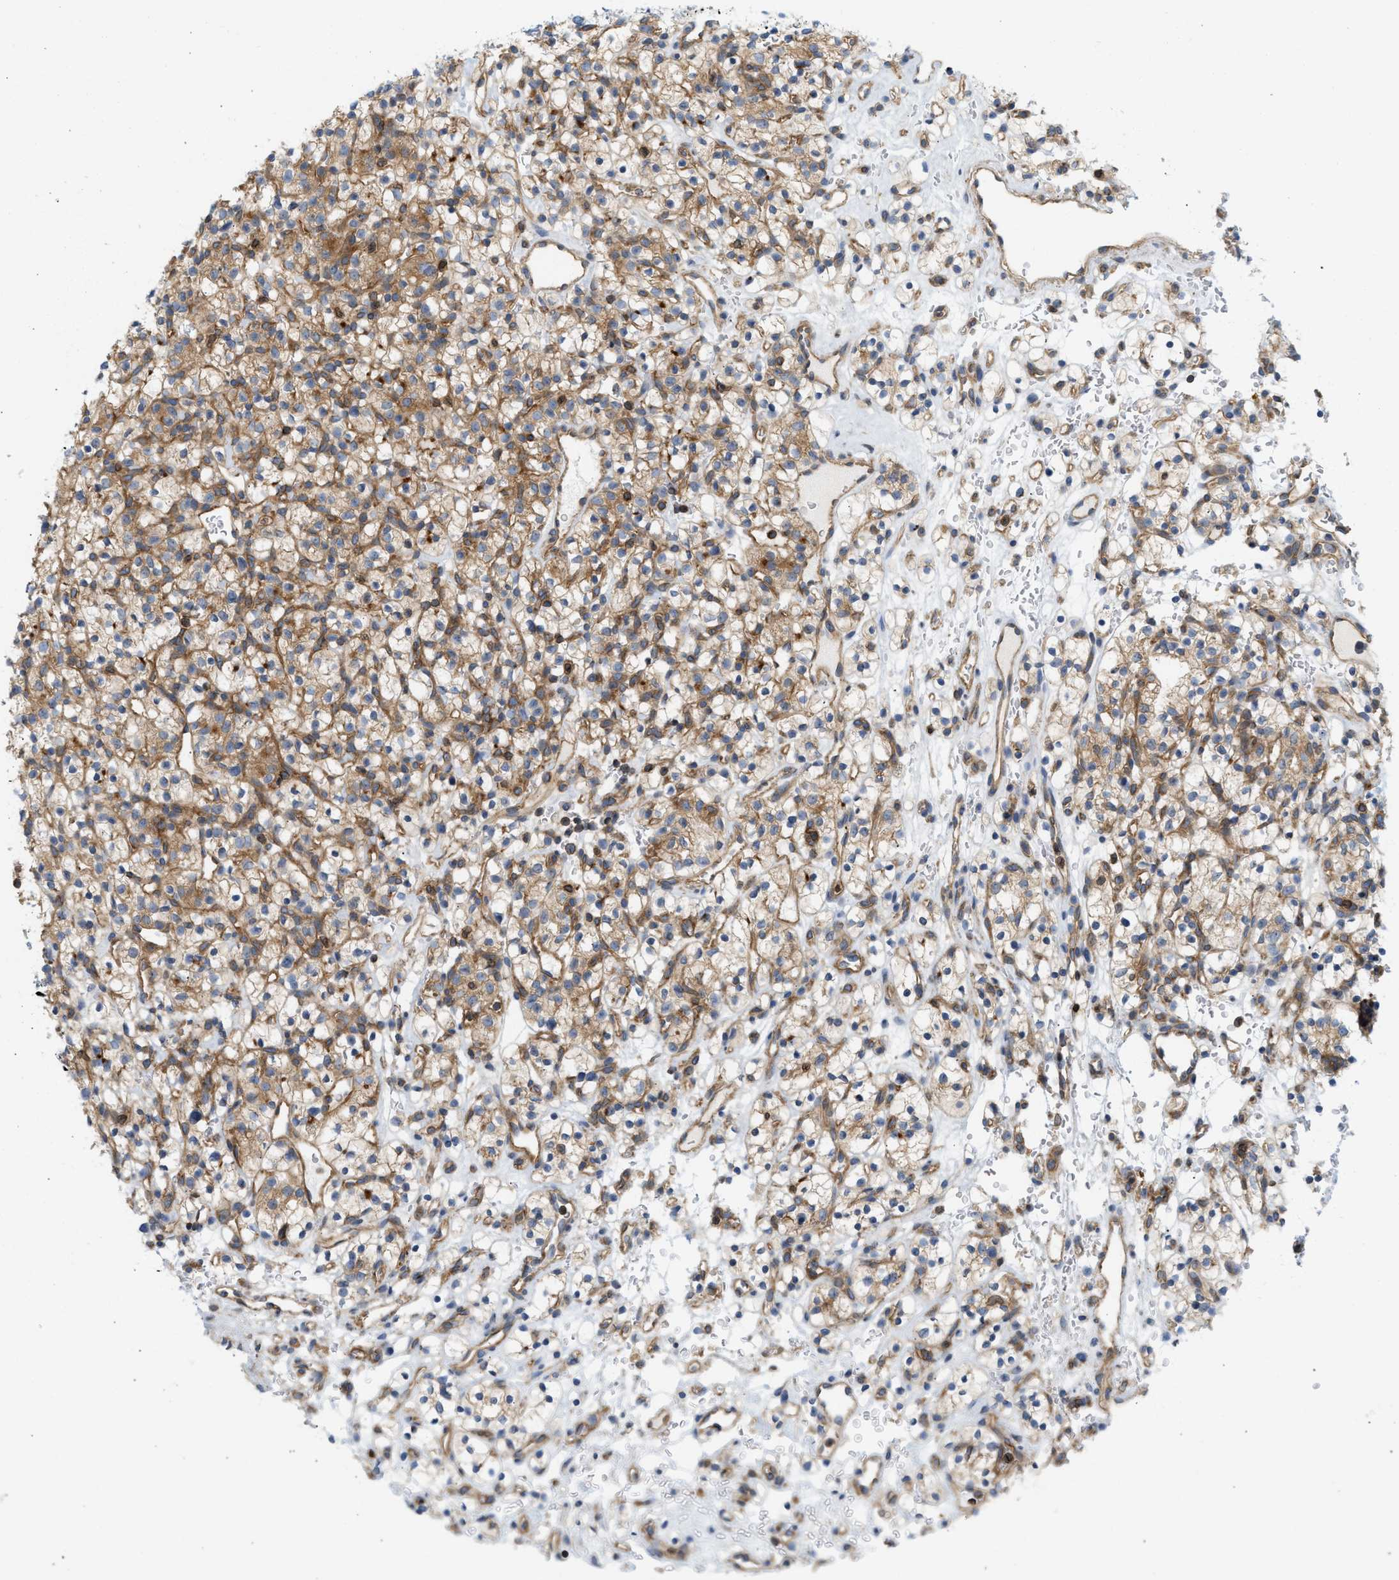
{"staining": {"intensity": "moderate", "quantity": ">75%", "location": "cytoplasmic/membranous"}, "tissue": "renal cancer", "cell_type": "Tumor cells", "image_type": "cancer", "snomed": [{"axis": "morphology", "description": "Adenocarcinoma, NOS"}, {"axis": "topography", "description": "Kidney"}], "caption": "IHC of human renal cancer shows medium levels of moderate cytoplasmic/membranous staining in approximately >75% of tumor cells. Using DAB (3,3'-diaminobenzidine) (brown) and hematoxylin (blue) stains, captured at high magnification using brightfield microscopy.", "gene": "STRN", "patient": {"sex": "female", "age": 57}}